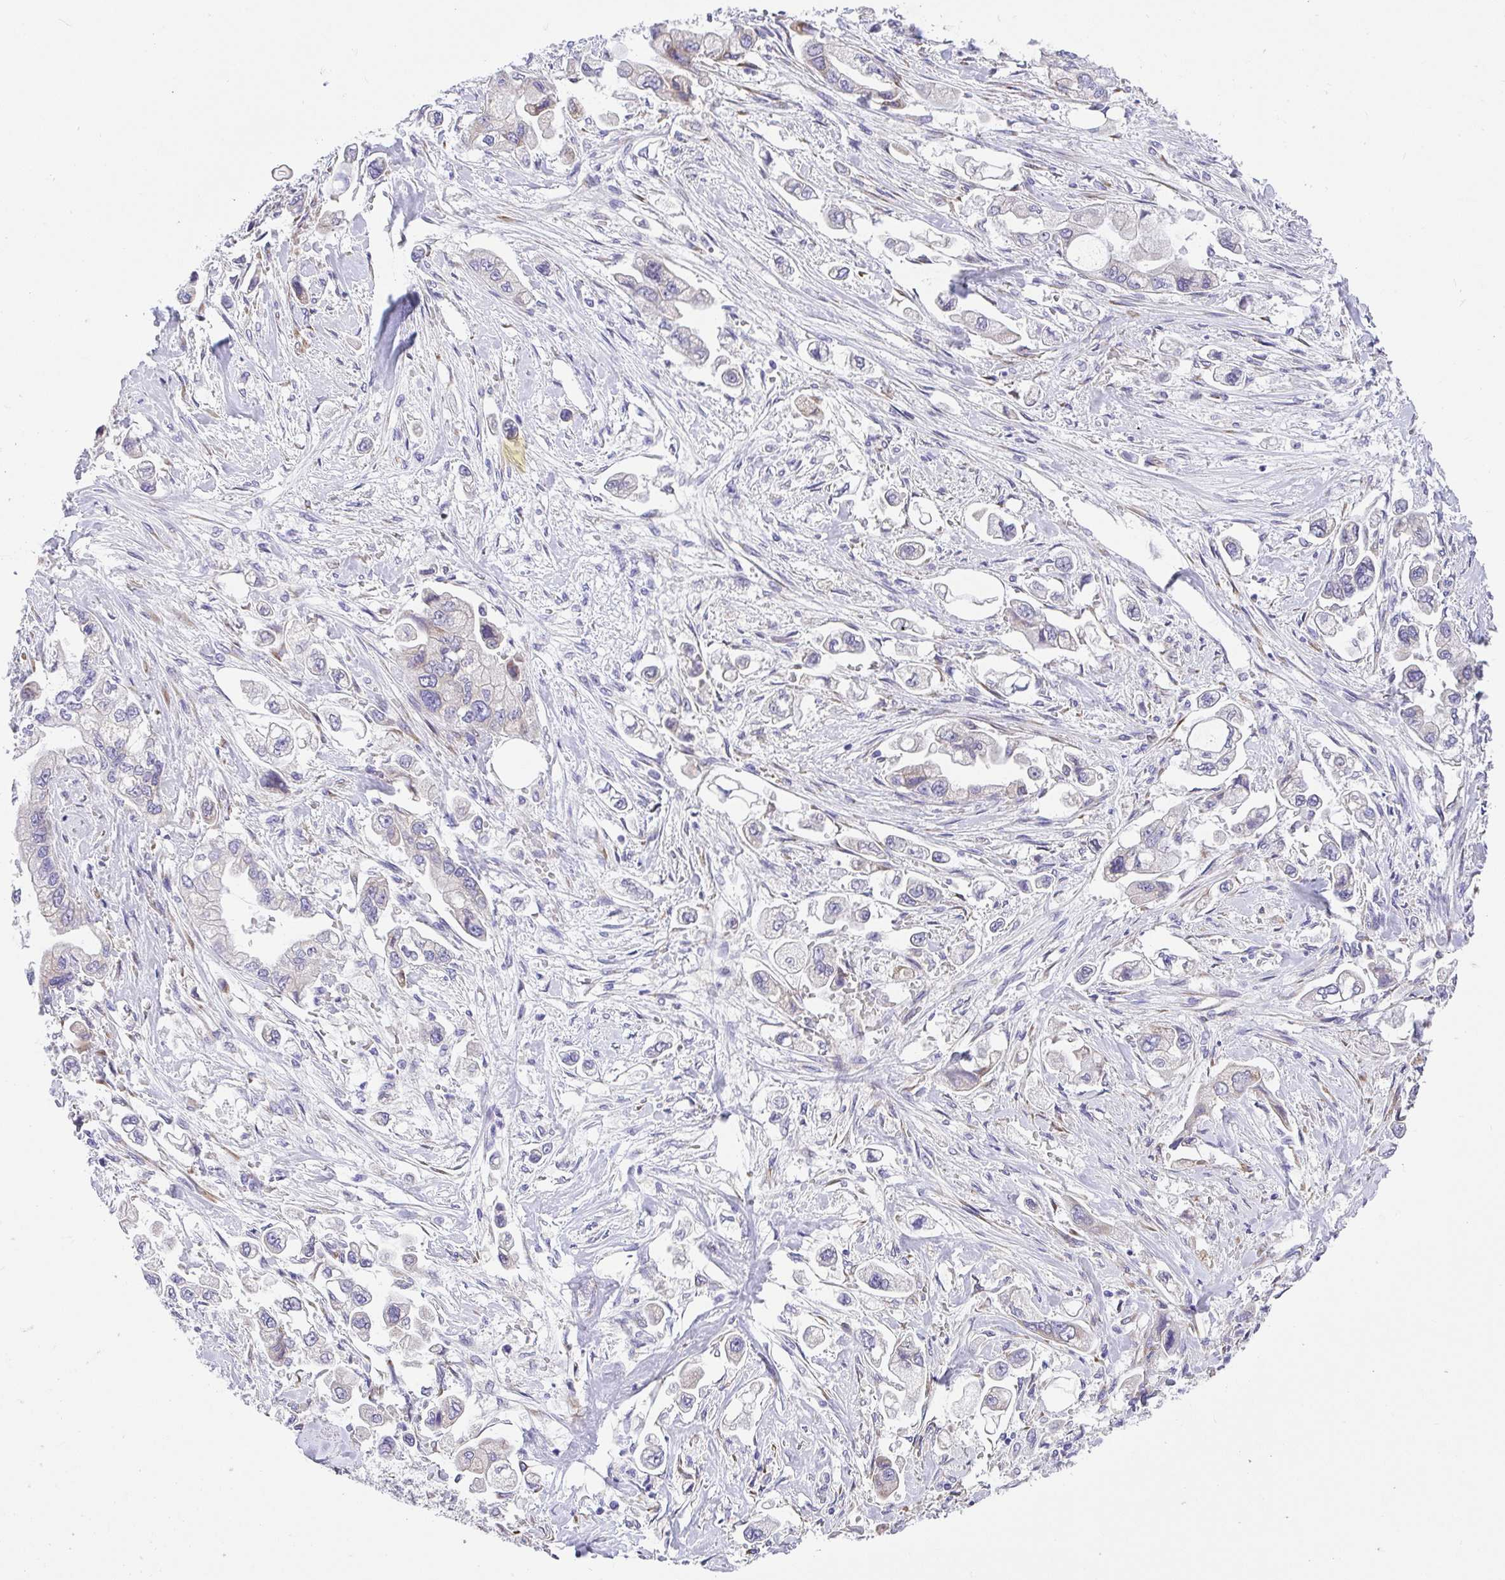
{"staining": {"intensity": "negative", "quantity": "none", "location": "none"}, "tissue": "stomach cancer", "cell_type": "Tumor cells", "image_type": "cancer", "snomed": [{"axis": "morphology", "description": "Adenocarcinoma, NOS"}, {"axis": "topography", "description": "Stomach"}], "caption": "The image displays no staining of tumor cells in stomach cancer (adenocarcinoma).", "gene": "ADRA2C", "patient": {"sex": "male", "age": 62}}